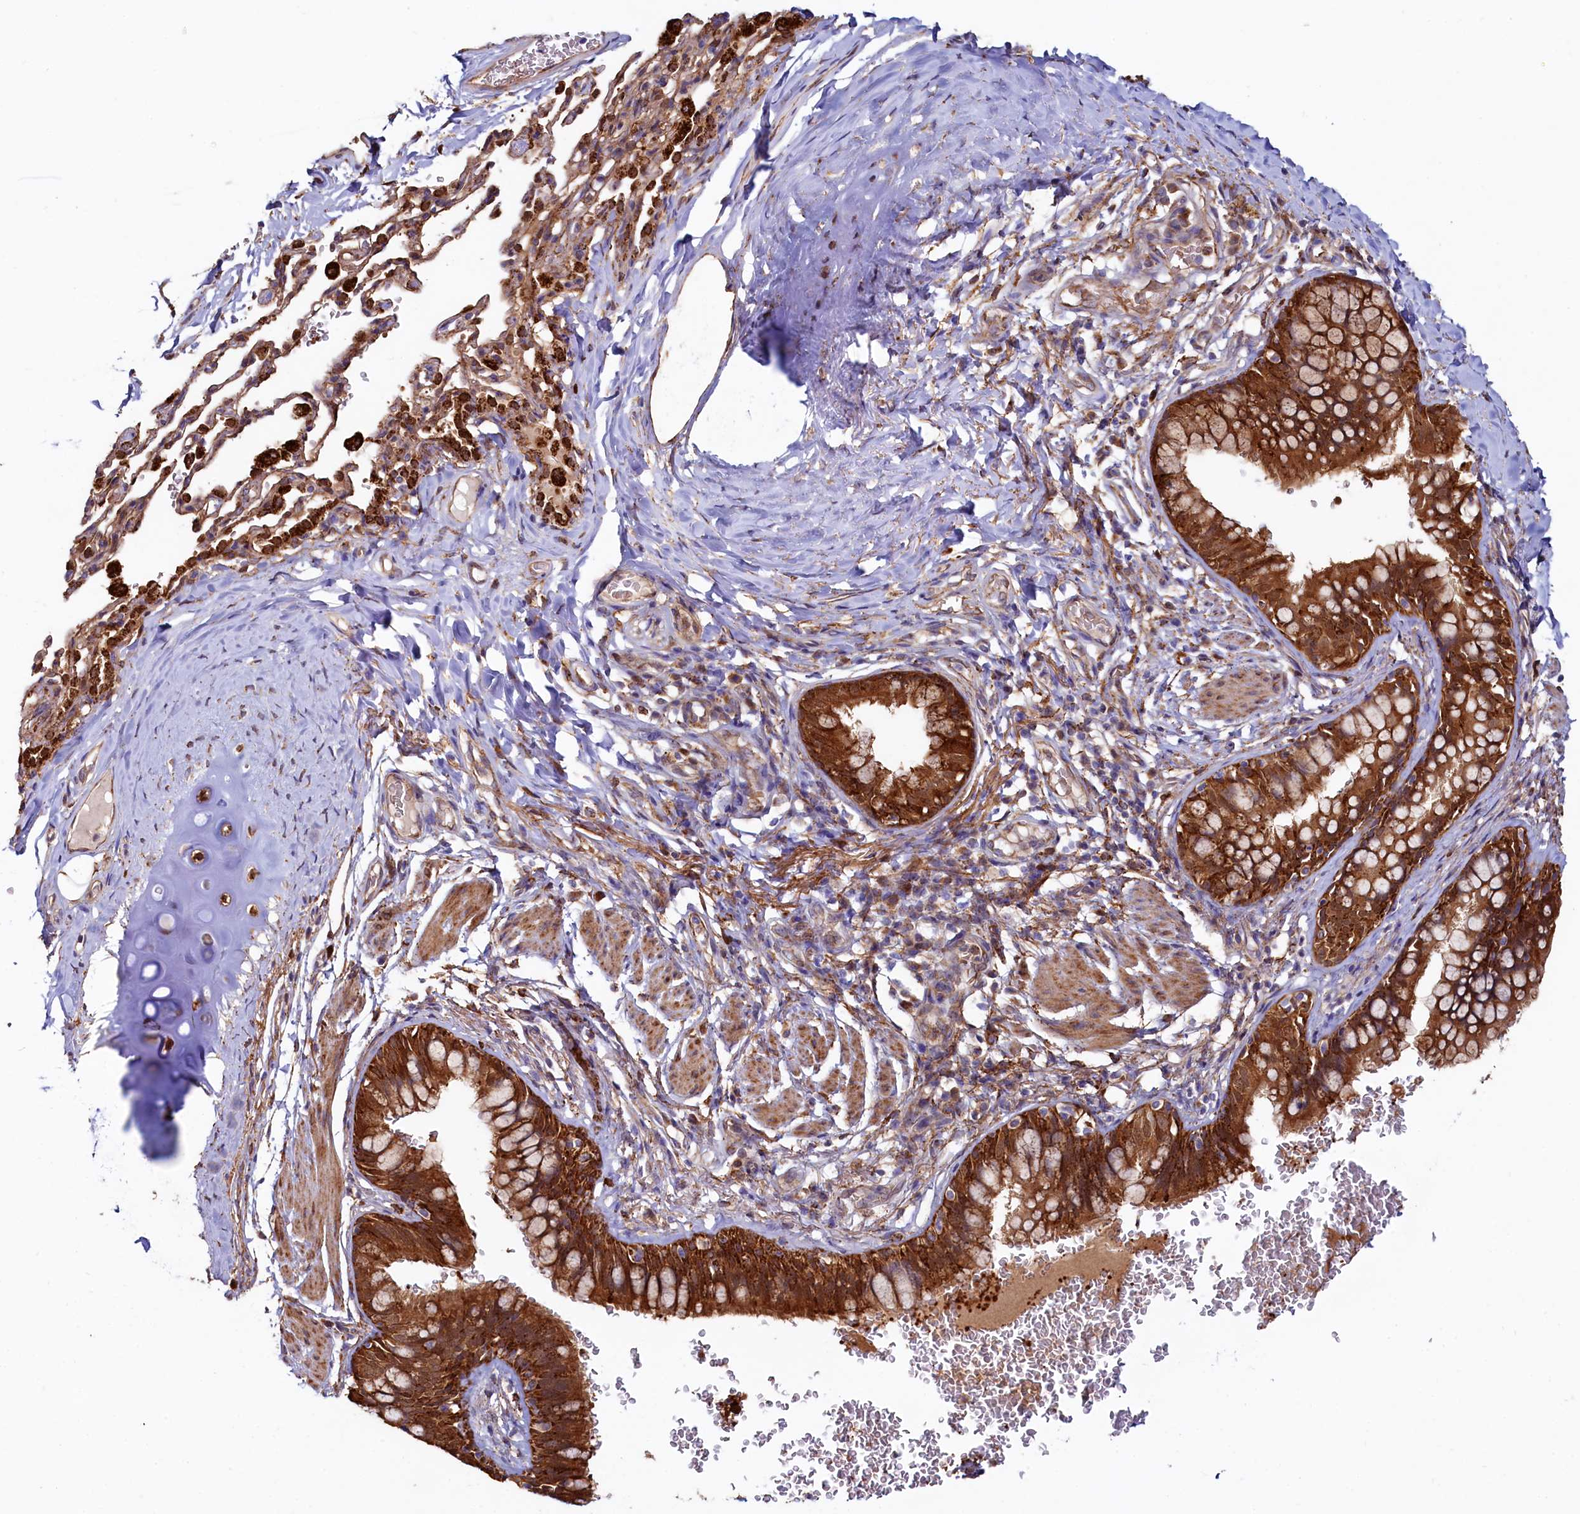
{"staining": {"intensity": "strong", "quantity": ">75%", "location": "cytoplasmic/membranous"}, "tissue": "bronchus", "cell_type": "Respiratory epithelial cells", "image_type": "normal", "snomed": [{"axis": "morphology", "description": "Normal tissue, NOS"}, {"axis": "topography", "description": "Cartilage tissue"}, {"axis": "topography", "description": "Bronchus"}], "caption": "Protein expression analysis of unremarkable bronchus demonstrates strong cytoplasmic/membranous staining in about >75% of respiratory epithelial cells.", "gene": "ASTE1", "patient": {"sex": "female", "age": 36}}